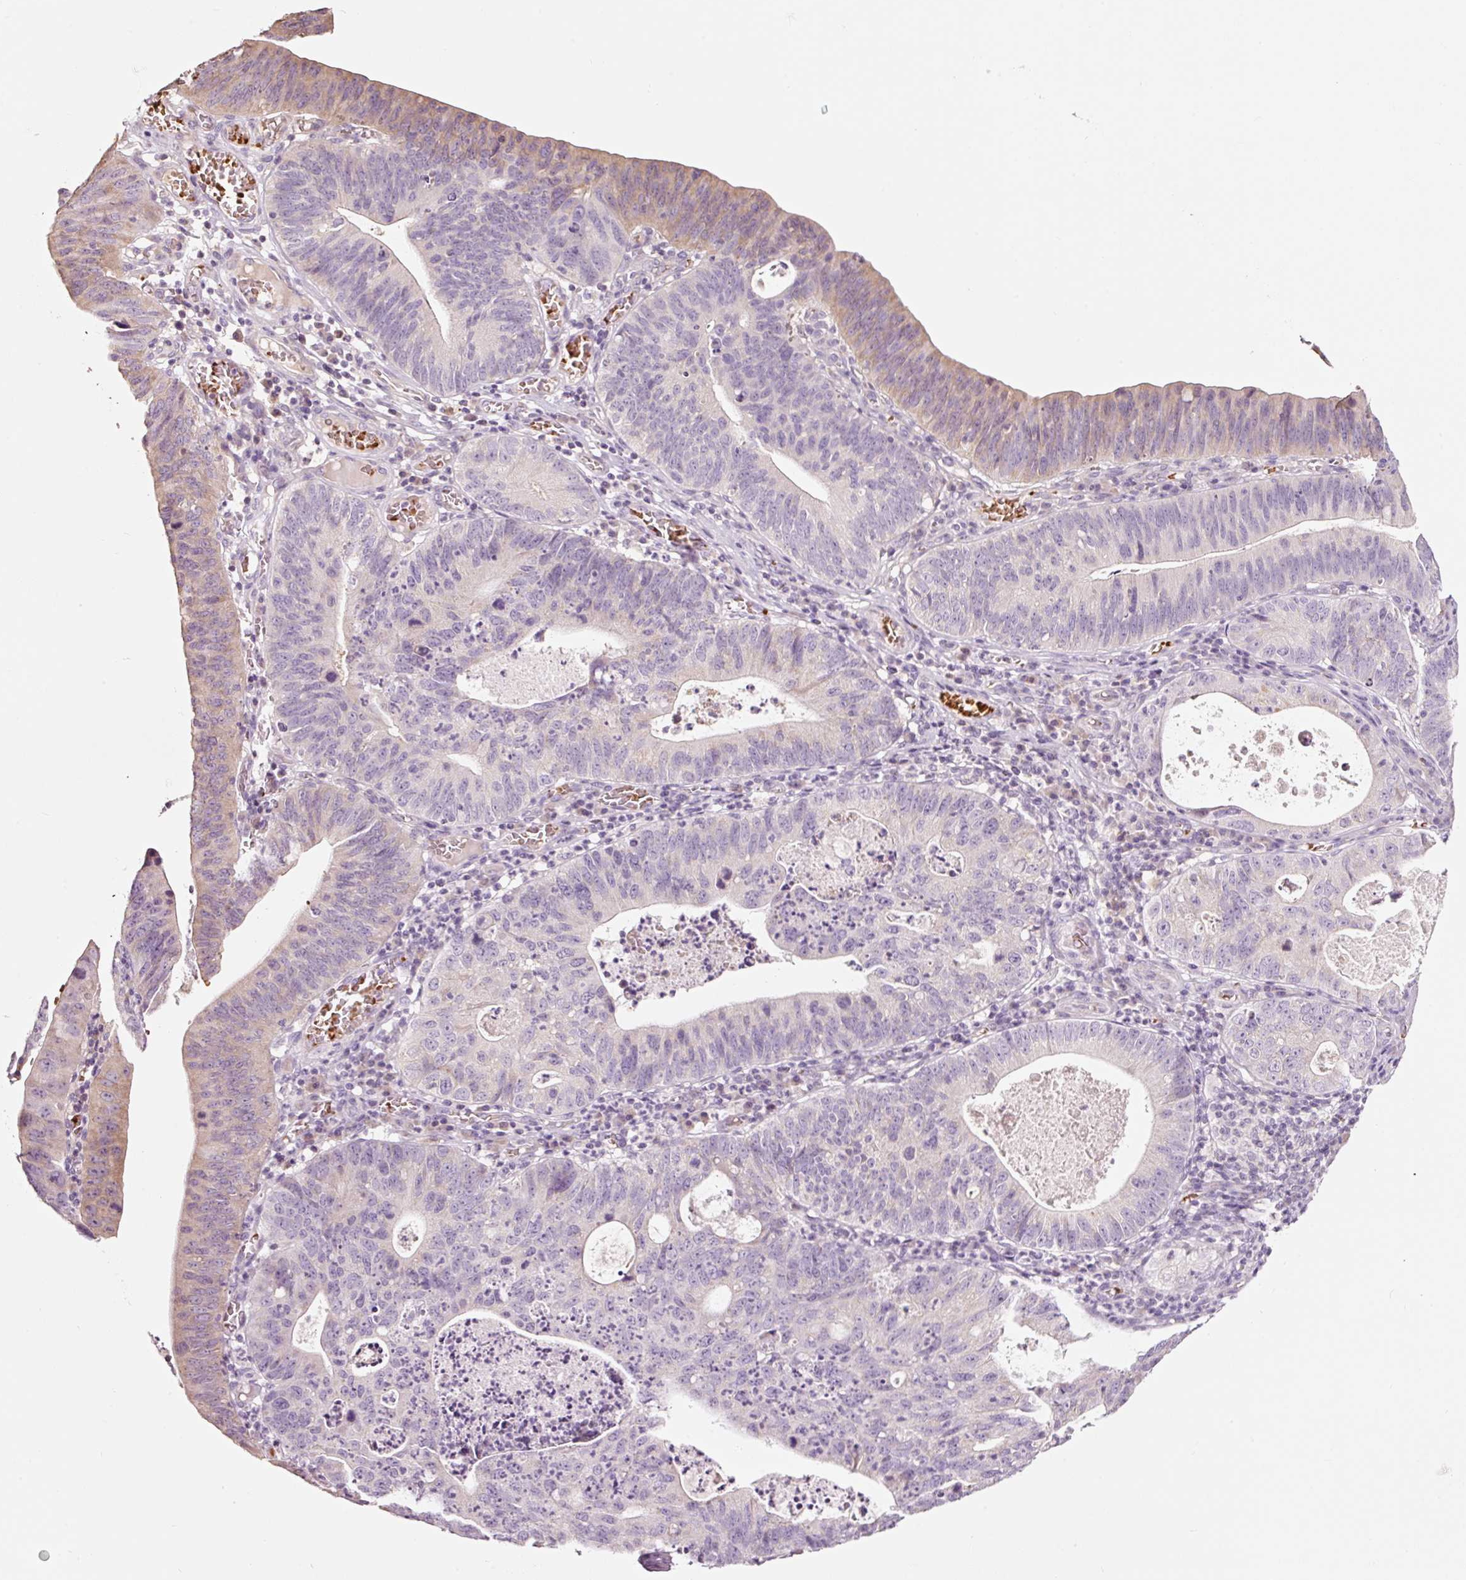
{"staining": {"intensity": "weak", "quantity": "<25%", "location": "cytoplasmic/membranous"}, "tissue": "stomach cancer", "cell_type": "Tumor cells", "image_type": "cancer", "snomed": [{"axis": "morphology", "description": "Adenocarcinoma, NOS"}, {"axis": "topography", "description": "Stomach"}], "caption": "The IHC image has no significant expression in tumor cells of stomach adenocarcinoma tissue. The staining is performed using DAB (3,3'-diaminobenzidine) brown chromogen with nuclei counter-stained in using hematoxylin.", "gene": "LDHAL6B", "patient": {"sex": "male", "age": 59}}